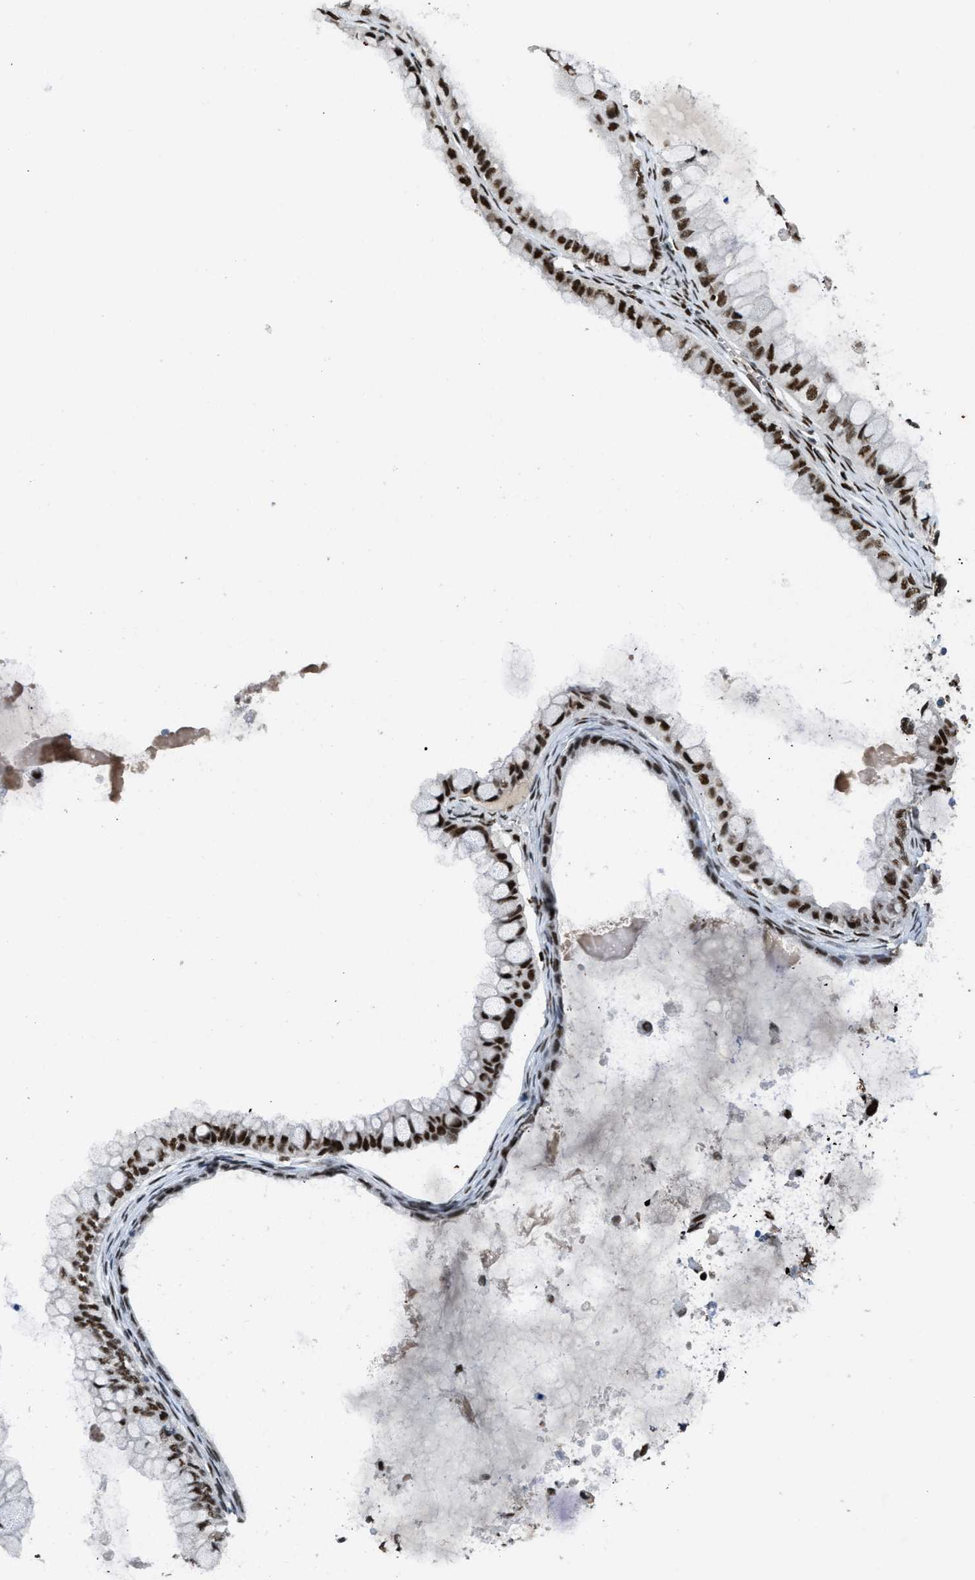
{"staining": {"intensity": "strong", "quantity": ">75%", "location": "nuclear"}, "tissue": "ovarian cancer", "cell_type": "Tumor cells", "image_type": "cancer", "snomed": [{"axis": "morphology", "description": "Cystadenocarcinoma, mucinous, NOS"}, {"axis": "topography", "description": "Ovary"}], "caption": "The histopathology image exhibits a brown stain indicating the presence of a protein in the nuclear of tumor cells in ovarian cancer.", "gene": "SCAF4", "patient": {"sex": "female", "age": 80}}